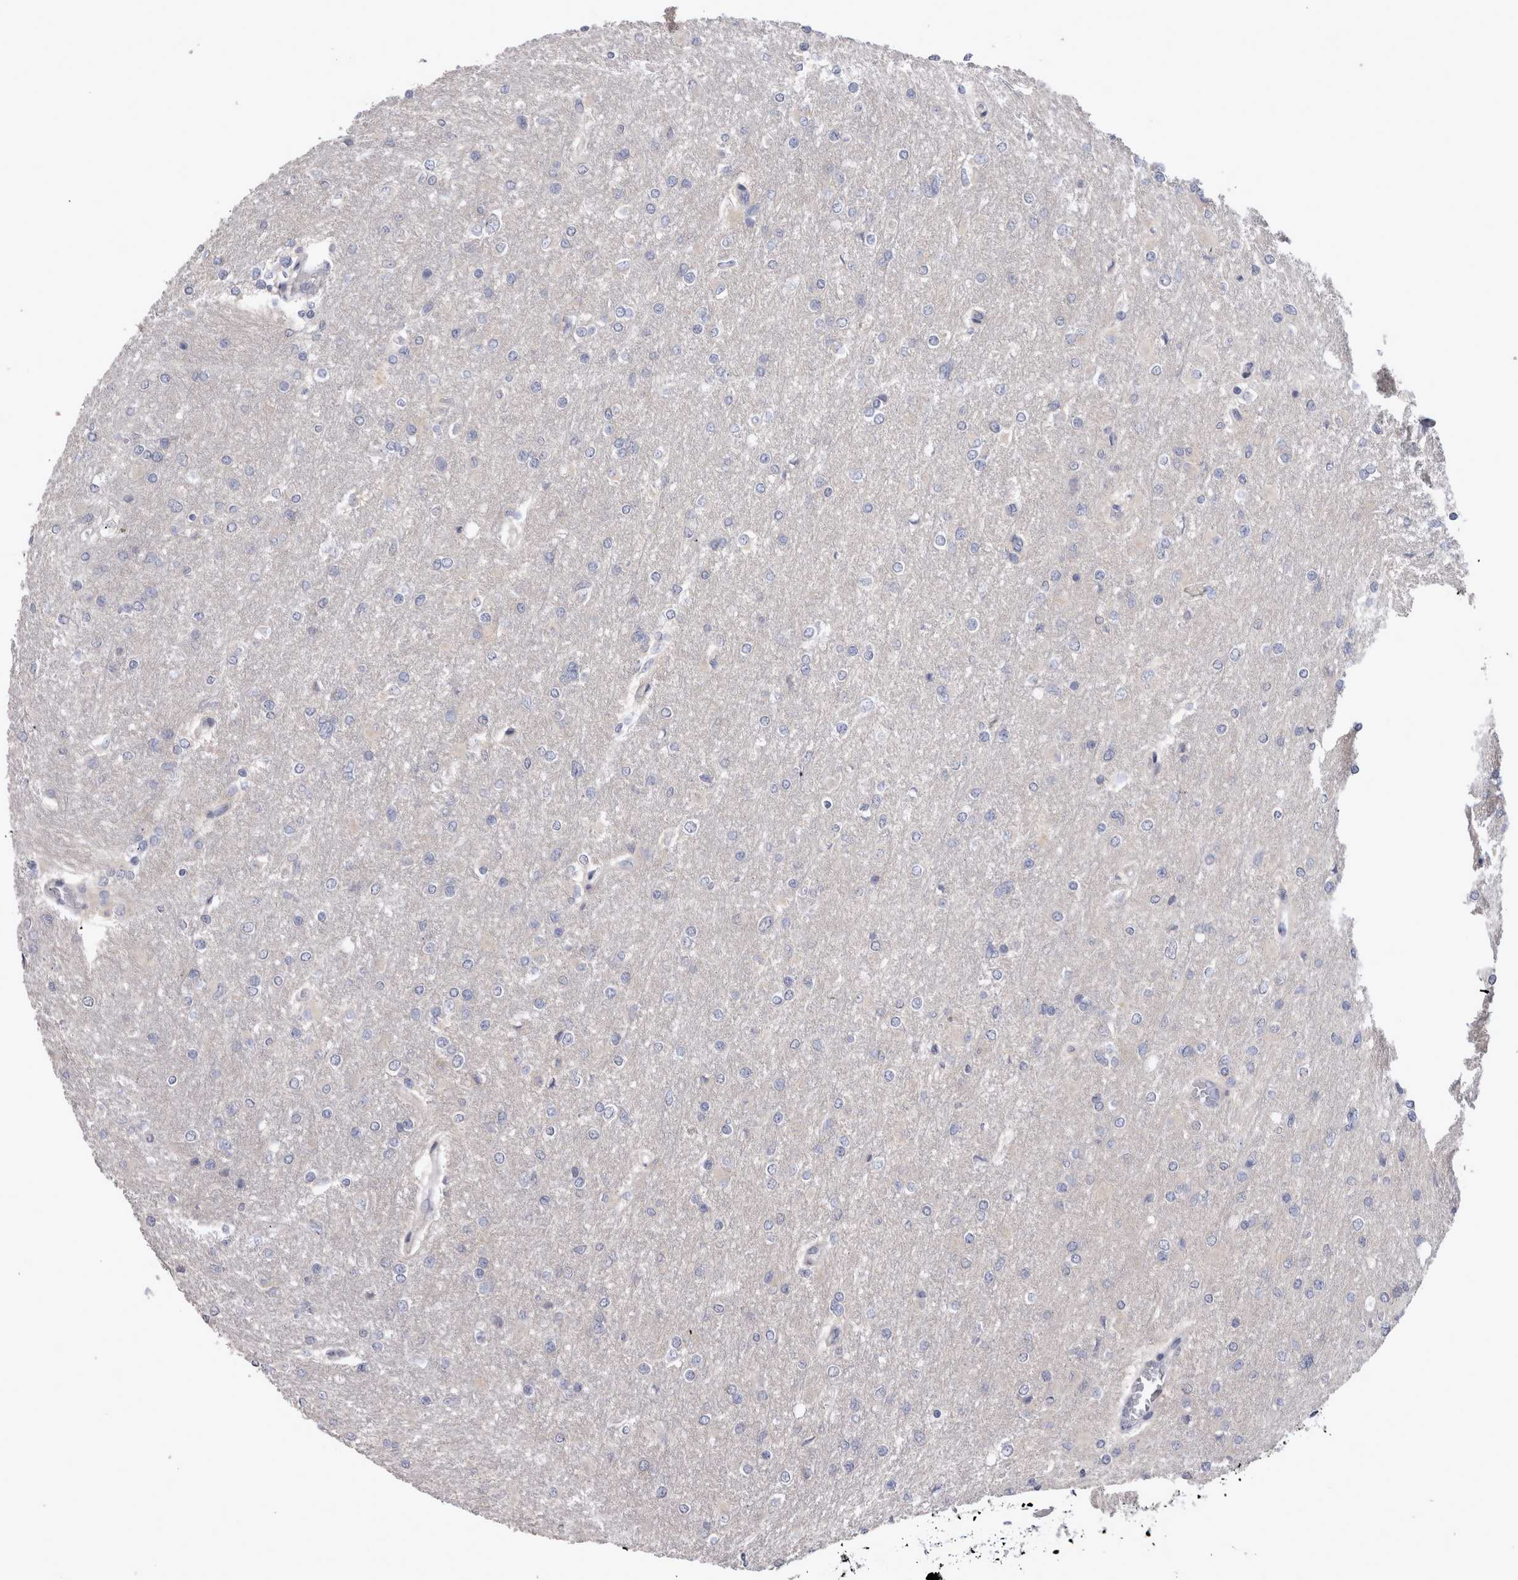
{"staining": {"intensity": "negative", "quantity": "none", "location": "none"}, "tissue": "glioma", "cell_type": "Tumor cells", "image_type": "cancer", "snomed": [{"axis": "morphology", "description": "Glioma, malignant, High grade"}, {"axis": "topography", "description": "Cerebral cortex"}], "caption": "Glioma was stained to show a protein in brown. There is no significant staining in tumor cells.", "gene": "LRRC40", "patient": {"sex": "female", "age": 36}}